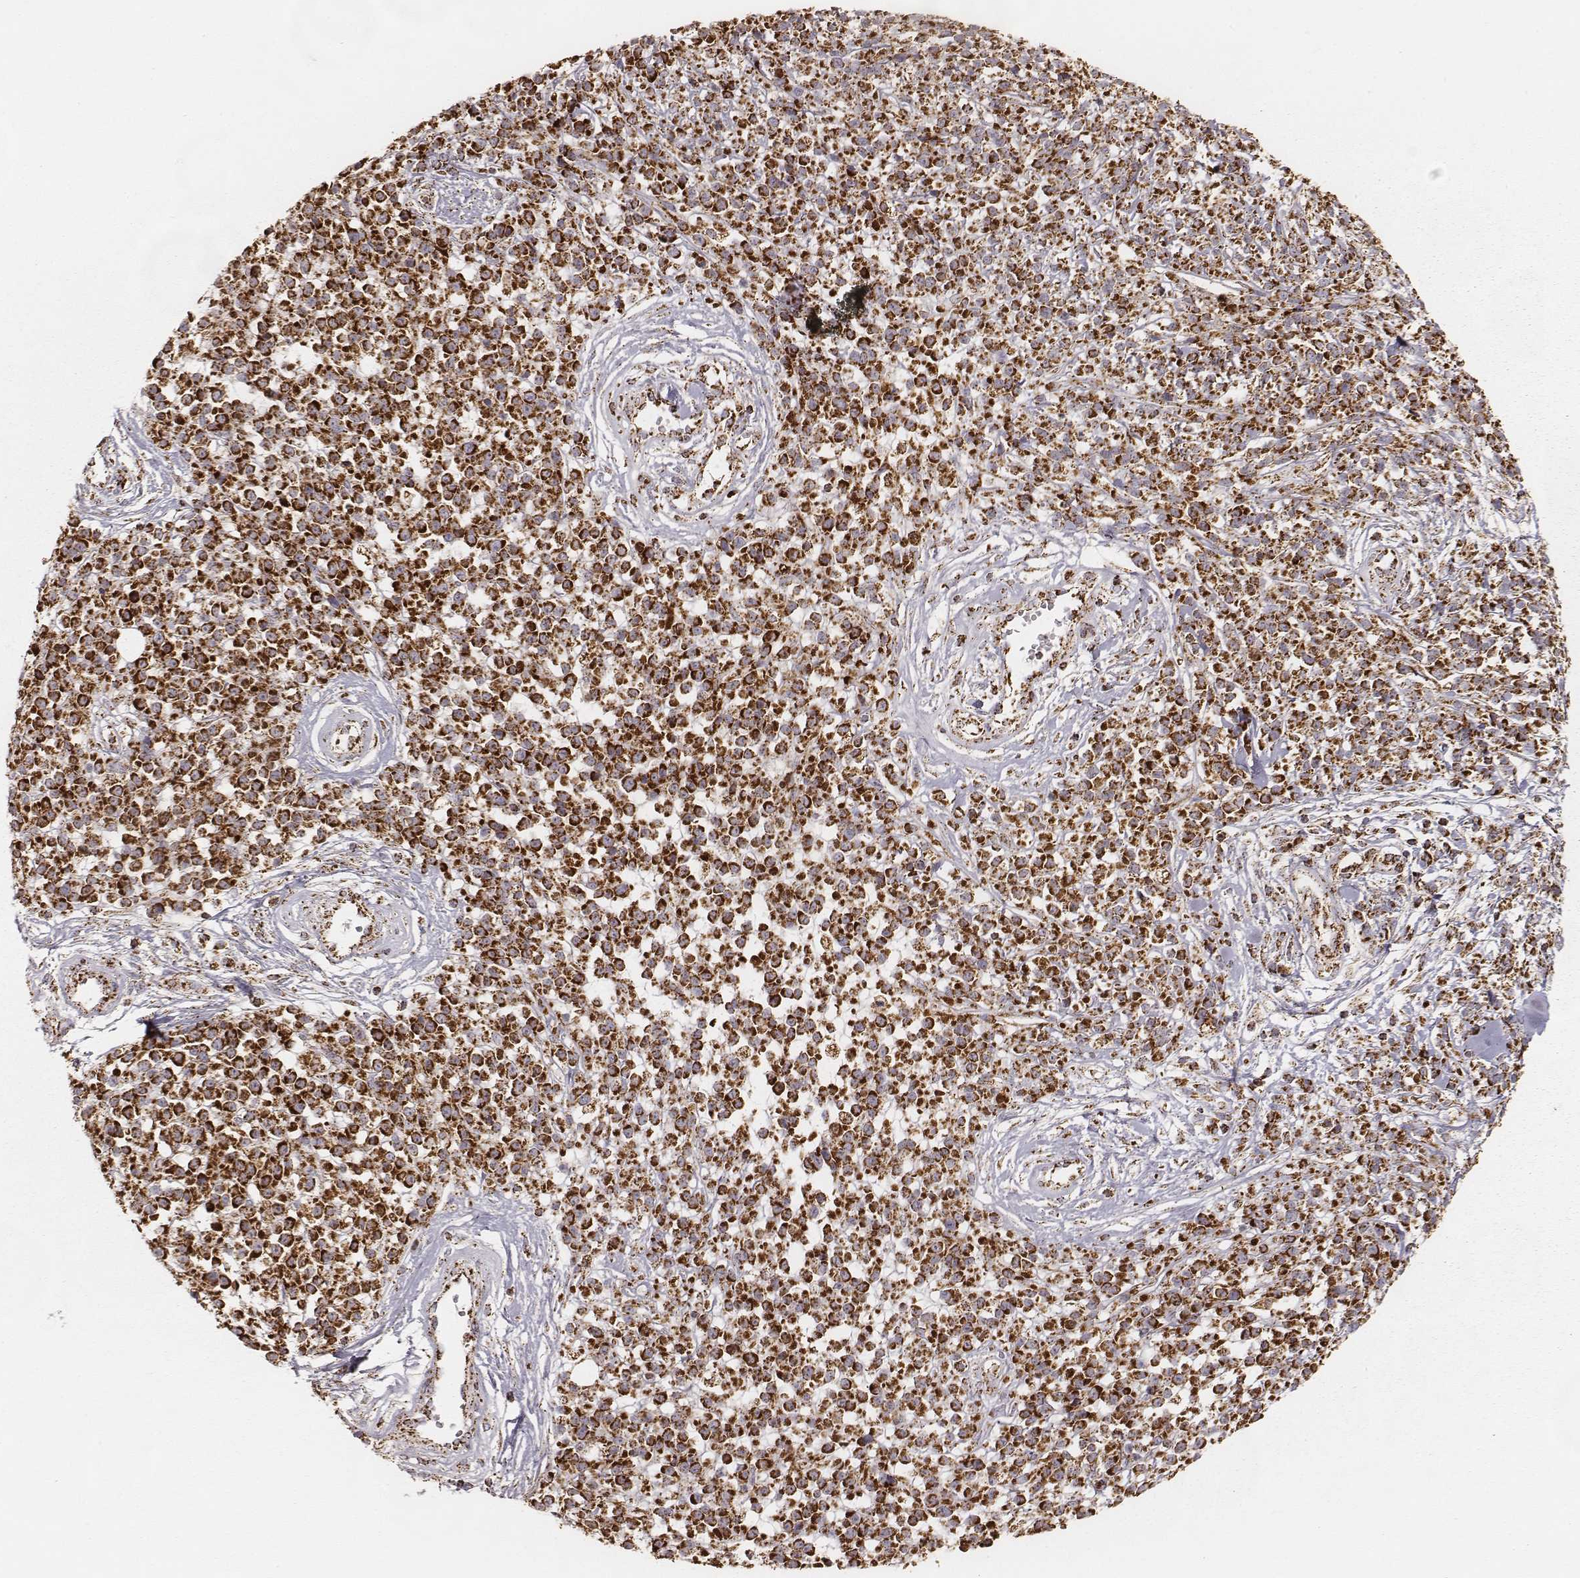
{"staining": {"intensity": "strong", "quantity": ">75%", "location": "cytoplasmic/membranous"}, "tissue": "melanoma", "cell_type": "Tumor cells", "image_type": "cancer", "snomed": [{"axis": "morphology", "description": "Malignant melanoma, NOS"}, {"axis": "topography", "description": "Skin"}, {"axis": "topography", "description": "Skin of trunk"}], "caption": "Strong cytoplasmic/membranous expression is seen in approximately >75% of tumor cells in melanoma.", "gene": "CS", "patient": {"sex": "male", "age": 74}}